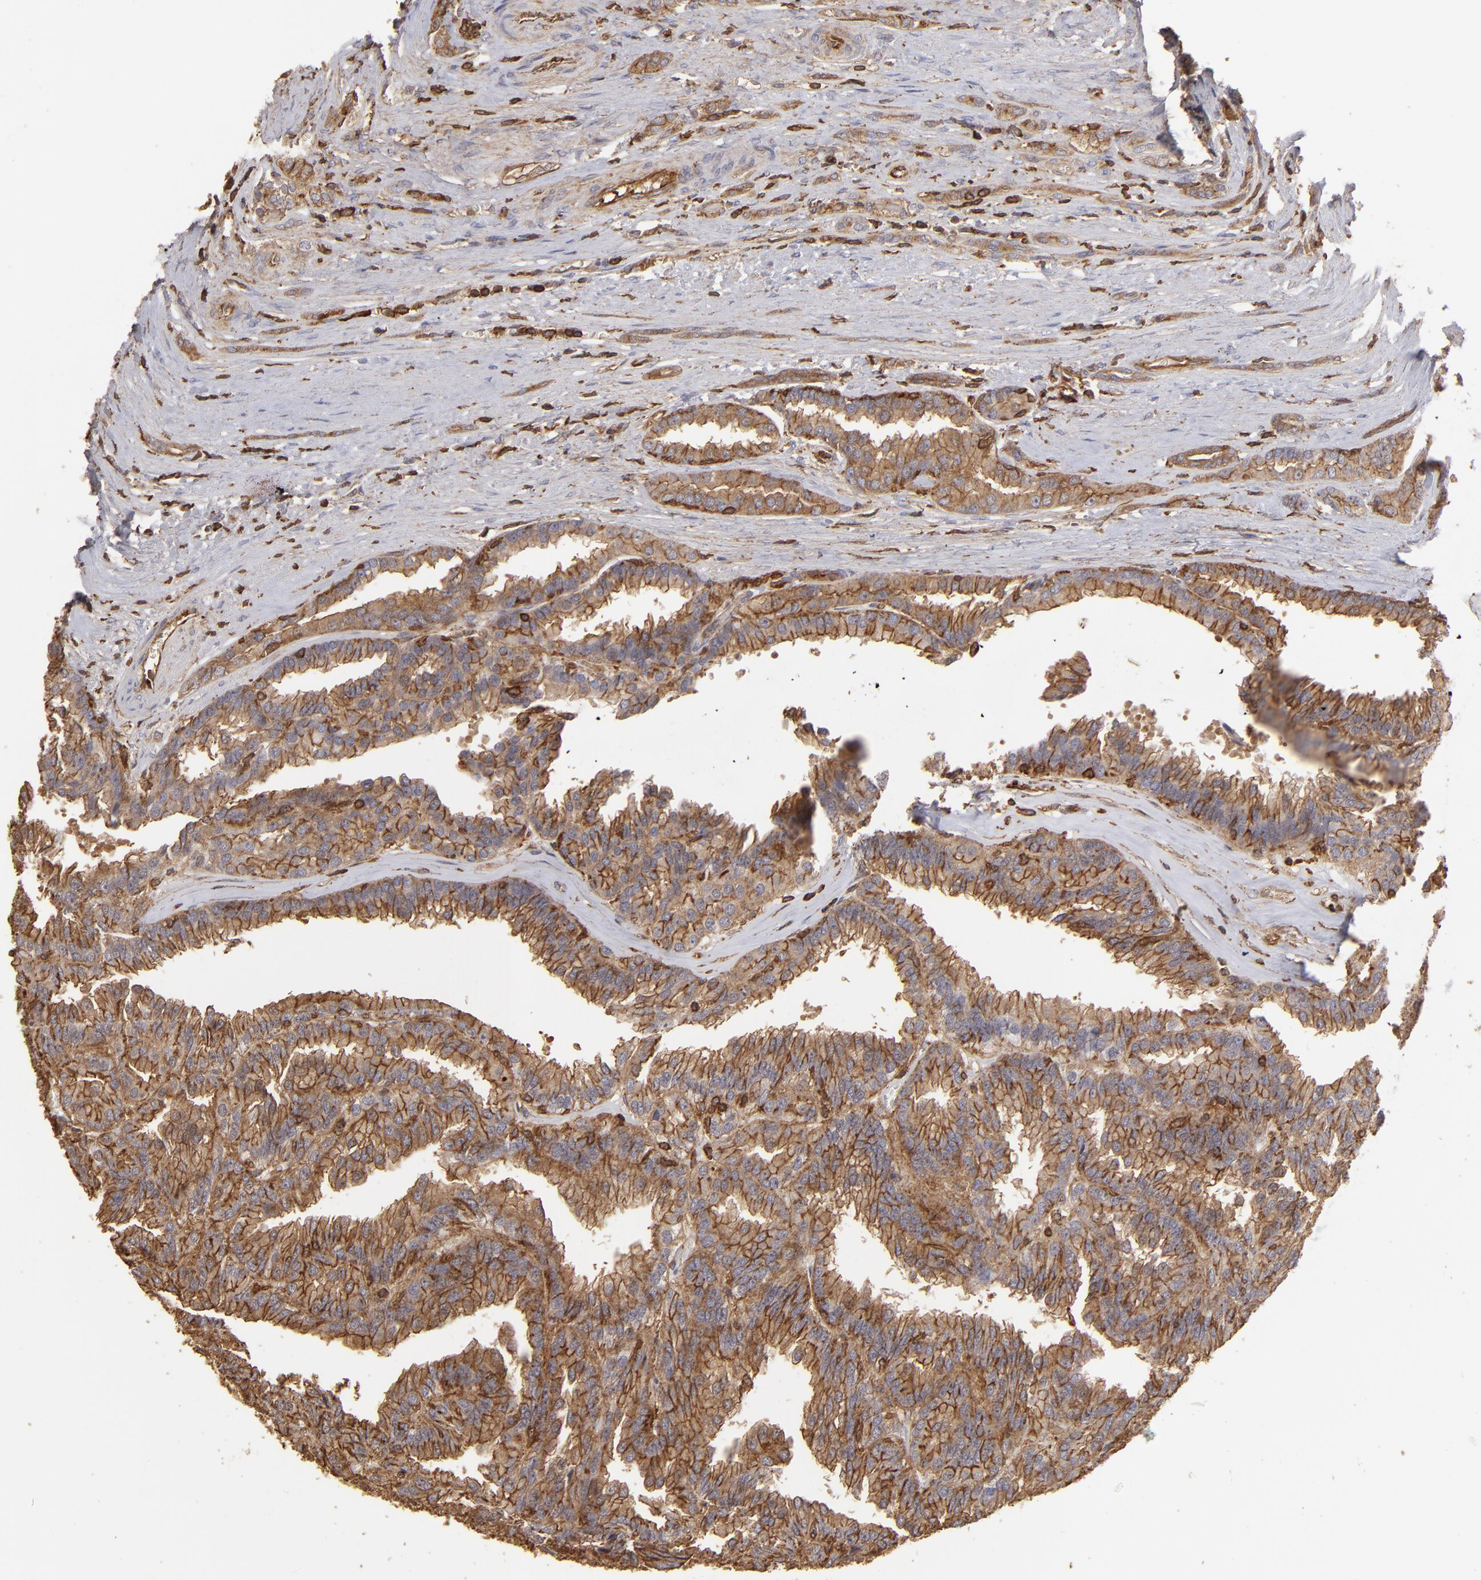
{"staining": {"intensity": "strong", "quantity": ">75%", "location": "cytoplasmic/membranous"}, "tissue": "renal cancer", "cell_type": "Tumor cells", "image_type": "cancer", "snomed": [{"axis": "morphology", "description": "Adenocarcinoma, NOS"}, {"axis": "topography", "description": "Kidney"}], "caption": "An immunohistochemistry photomicrograph of tumor tissue is shown. Protein staining in brown labels strong cytoplasmic/membranous positivity in adenocarcinoma (renal) within tumor cells.", "gene": "ACTB", "patient": {"sex": "male", "age": 46}}